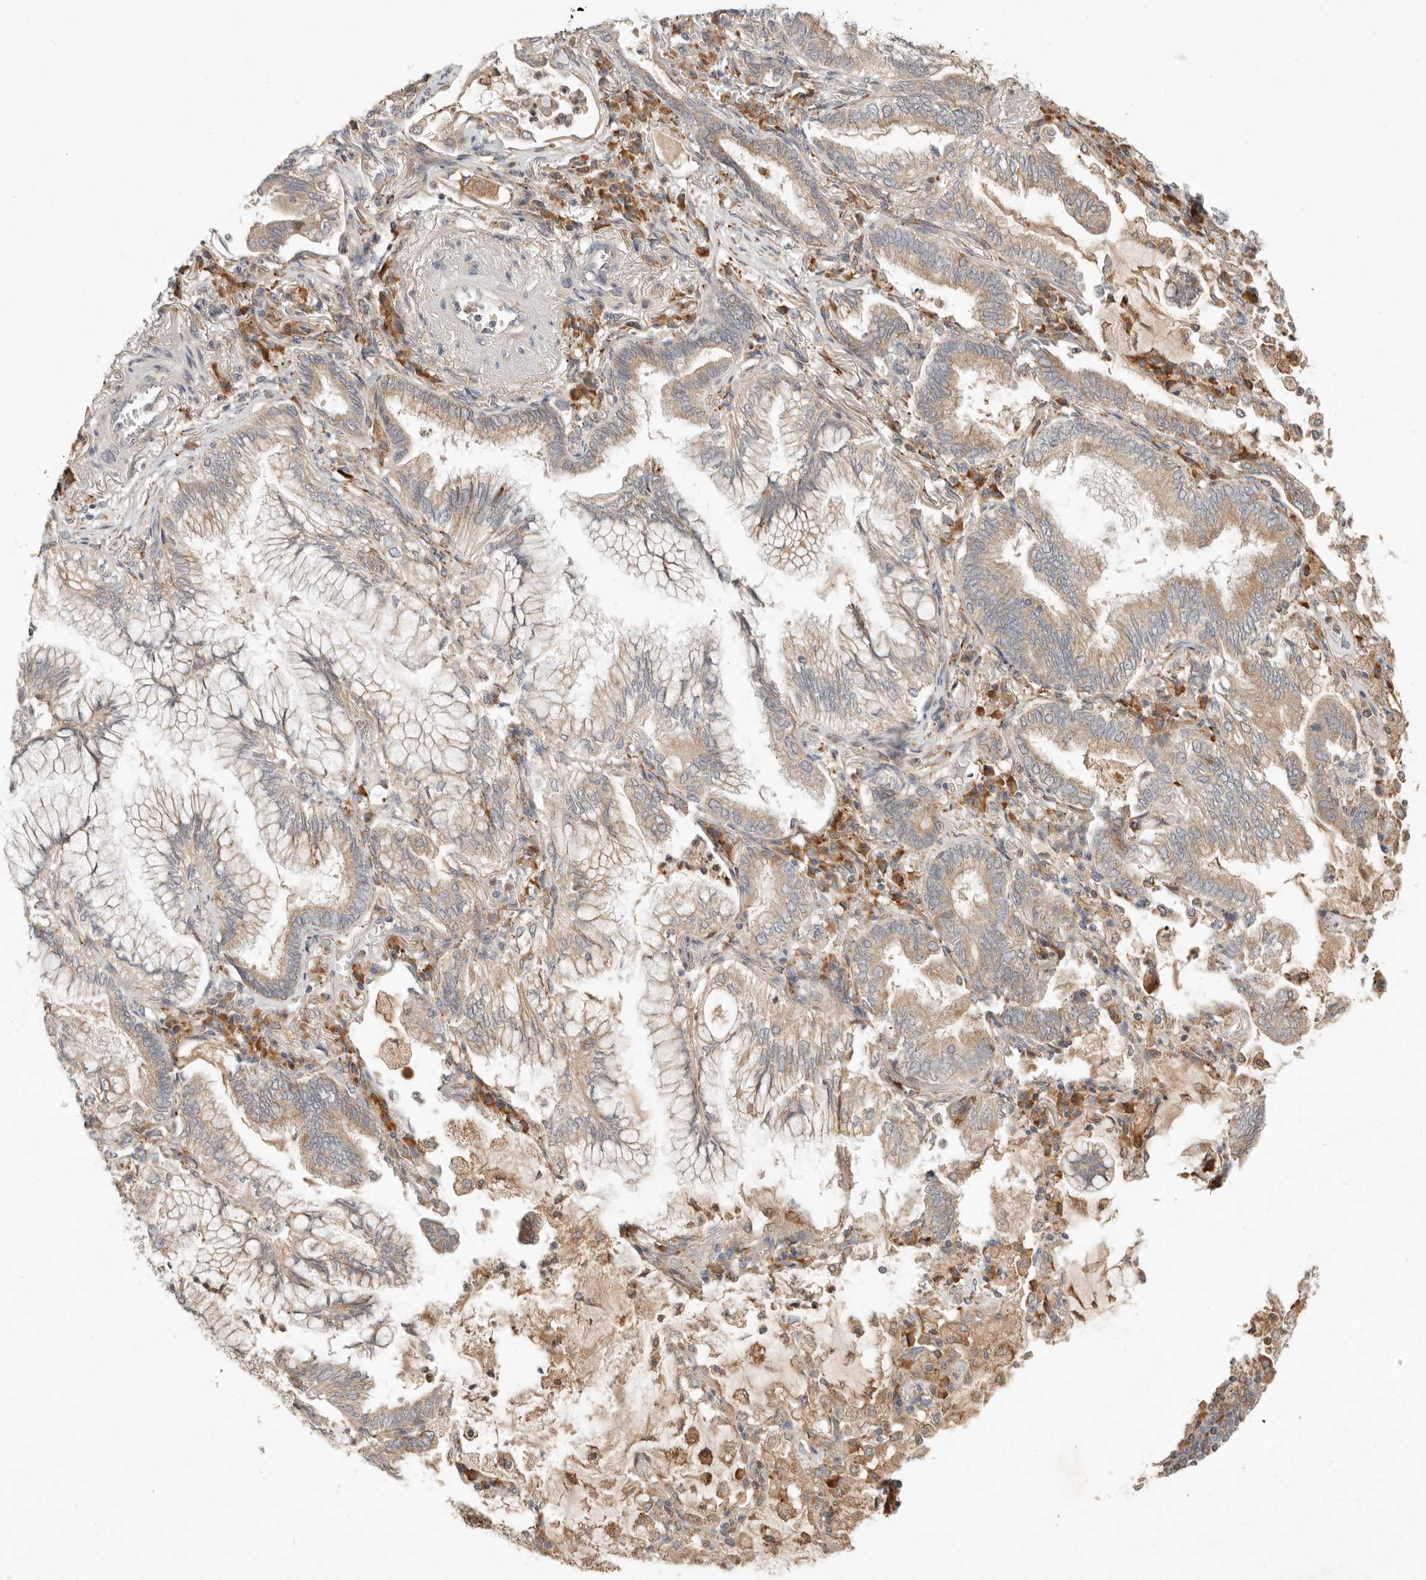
{"staining": {"intensity": "weak", "quantity": ">75%", "location": "cytoplasmic/membranous"}, "tissue": "lung cancer", "cell_type": "Tumor cells", "image_type": "cancer", "snomed": [{"axis": "morphology", "description": "Adenocarcinoma, NOS"}, {"axis": "topography", "description": "Lung"}], "caption": "Immunohistochemical staining of lung cancer displays low levels of weak cytoplasmic/membranous protein staining in about >75% of tumor cells.", "gene": "ARHGEF10L", "patient": {"sex": "female", "age": 70}}